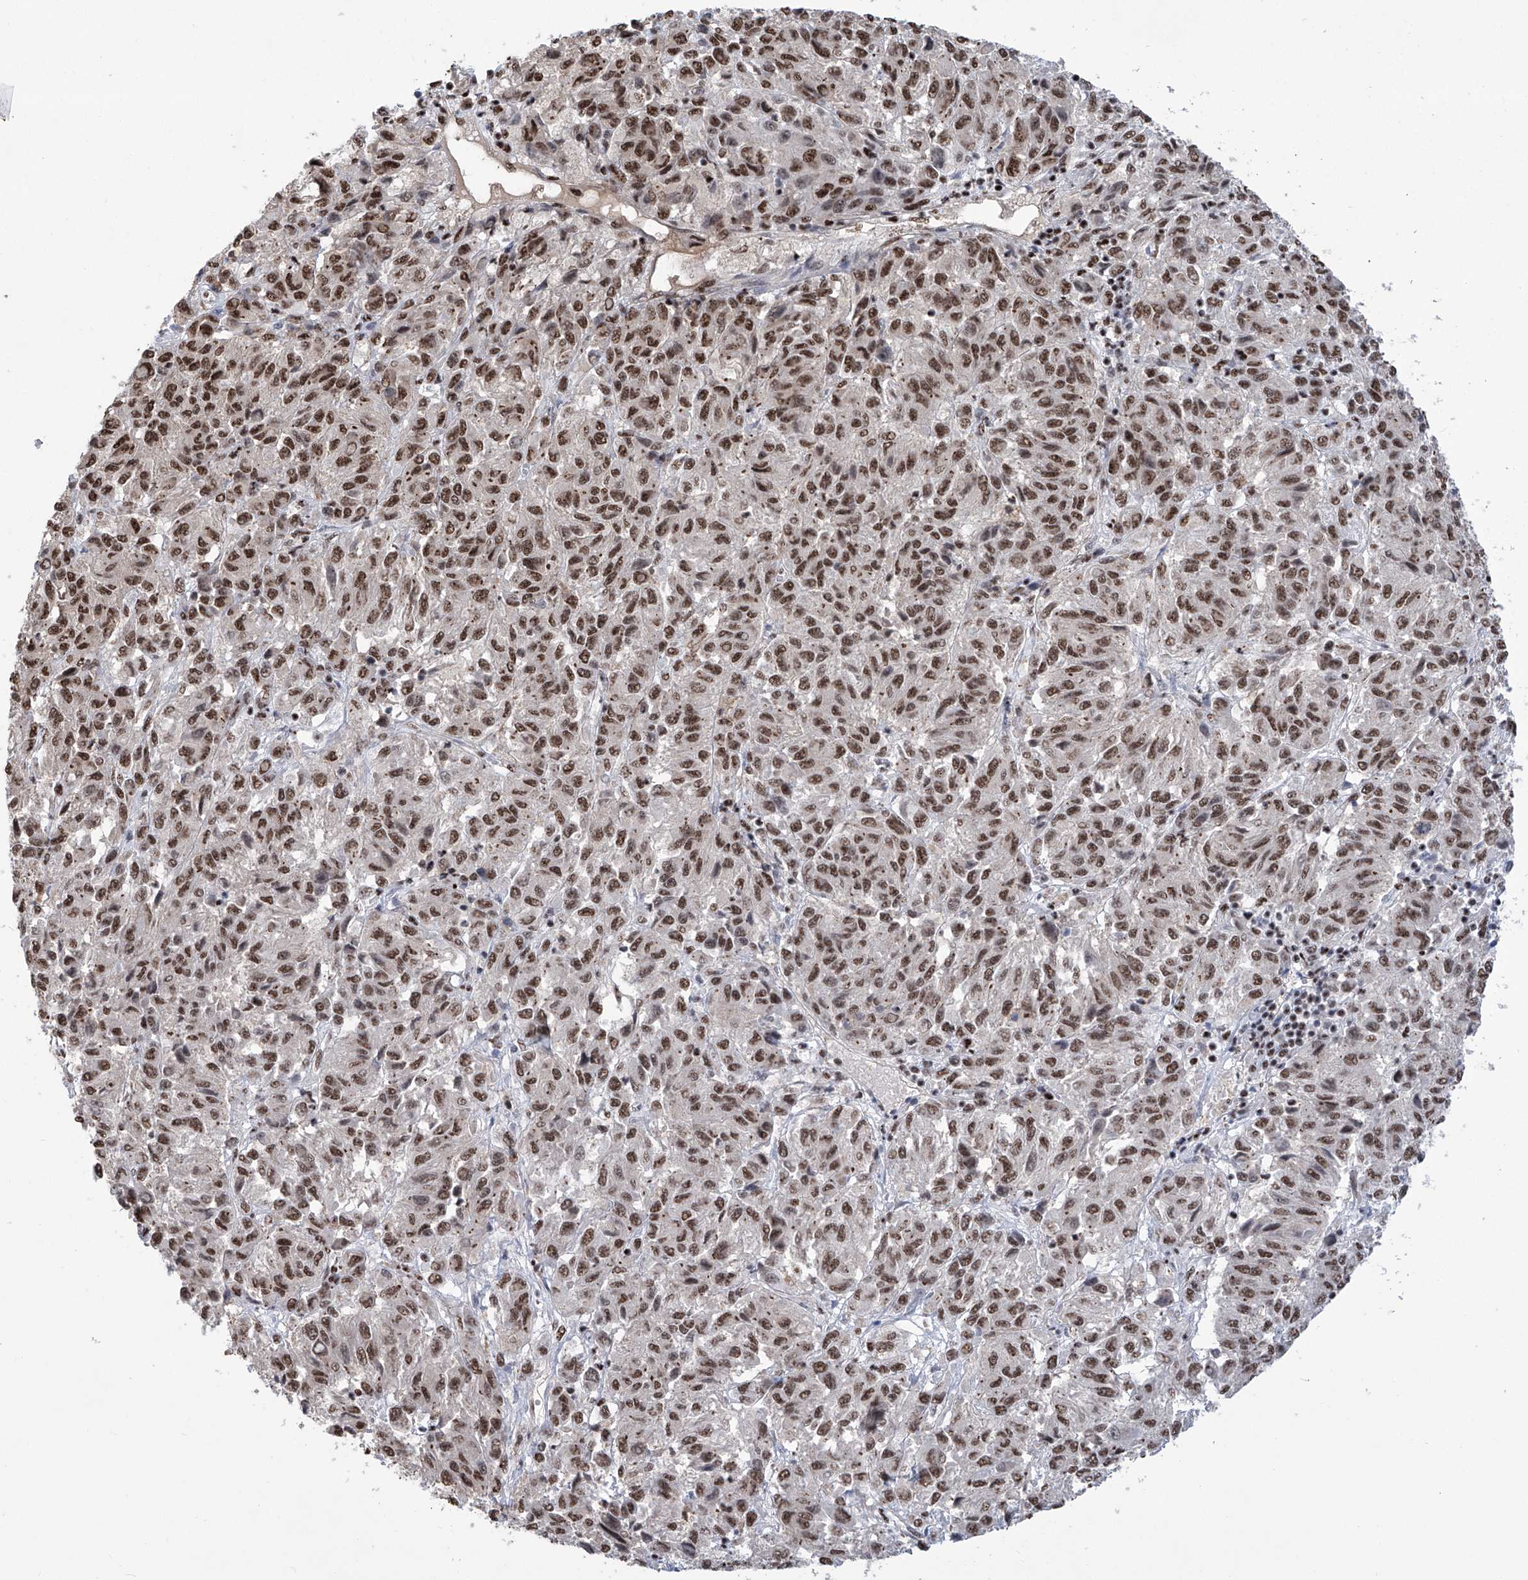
{"staining": {"intensity": "strong", "quantity": ">75%", "location": "nuclear"}, "tissue": "melanoma", "cell_type": "Tumor cells", "image_type": "cancer", "snomed": [{"axis": "morphology", "description": "Malignant melanoma, Metastatic site"}, {"axis": "topography", "description": "Lung"}], "caption": "High-magnification brightfield microscopy of malignant melanoma (metastatic site) stained with DAB (brown) and counterstained with hematoxylin (blue). tumor cells exhibit strong nuclear positivity is appreciated in about>75% of cells.", "gene": "FBXL4", "patient": {"sex": "male", "age": 64}}